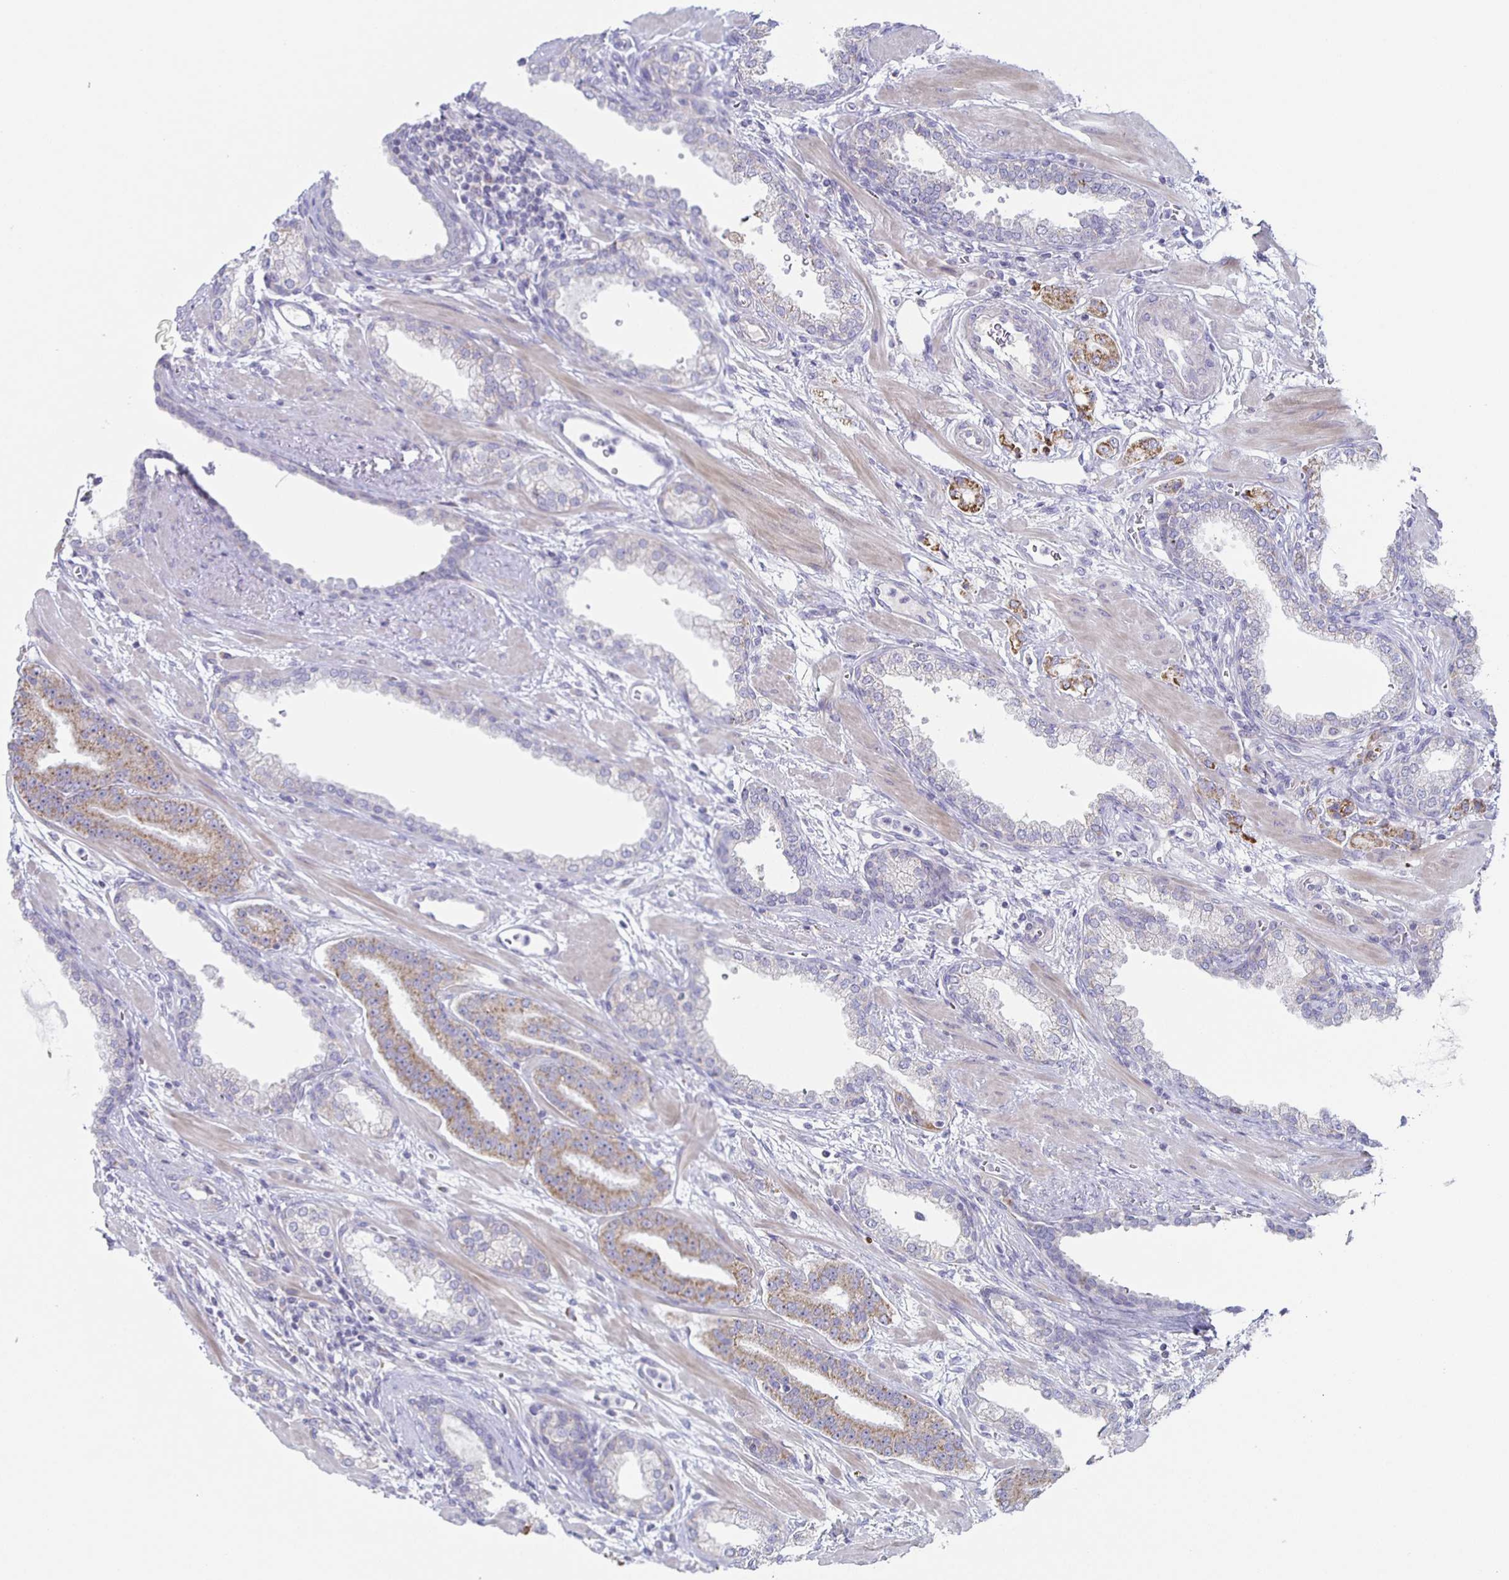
{"staining": {"intensity": "moderate", "quantity": "<25%", "location": "cytoplasmic/membranous"}, "tissue": "prostate cancer", "cell_type": "Tumor cells", "image_type": "cancer", "snomed": [{"axis": "morphology", "description": "Adenocarcinoma, High grade"}, {"axis": "topography", "description": "Prostate"}], "caption": "Immunohistochemical staining of human prostate cancer demonstrates low levels of moderate cytoplasmic/membranous protein positivity in about <25% of tumor cells.", "gene": "CENPH", "patient": {"sex": "male", "age": 60}}